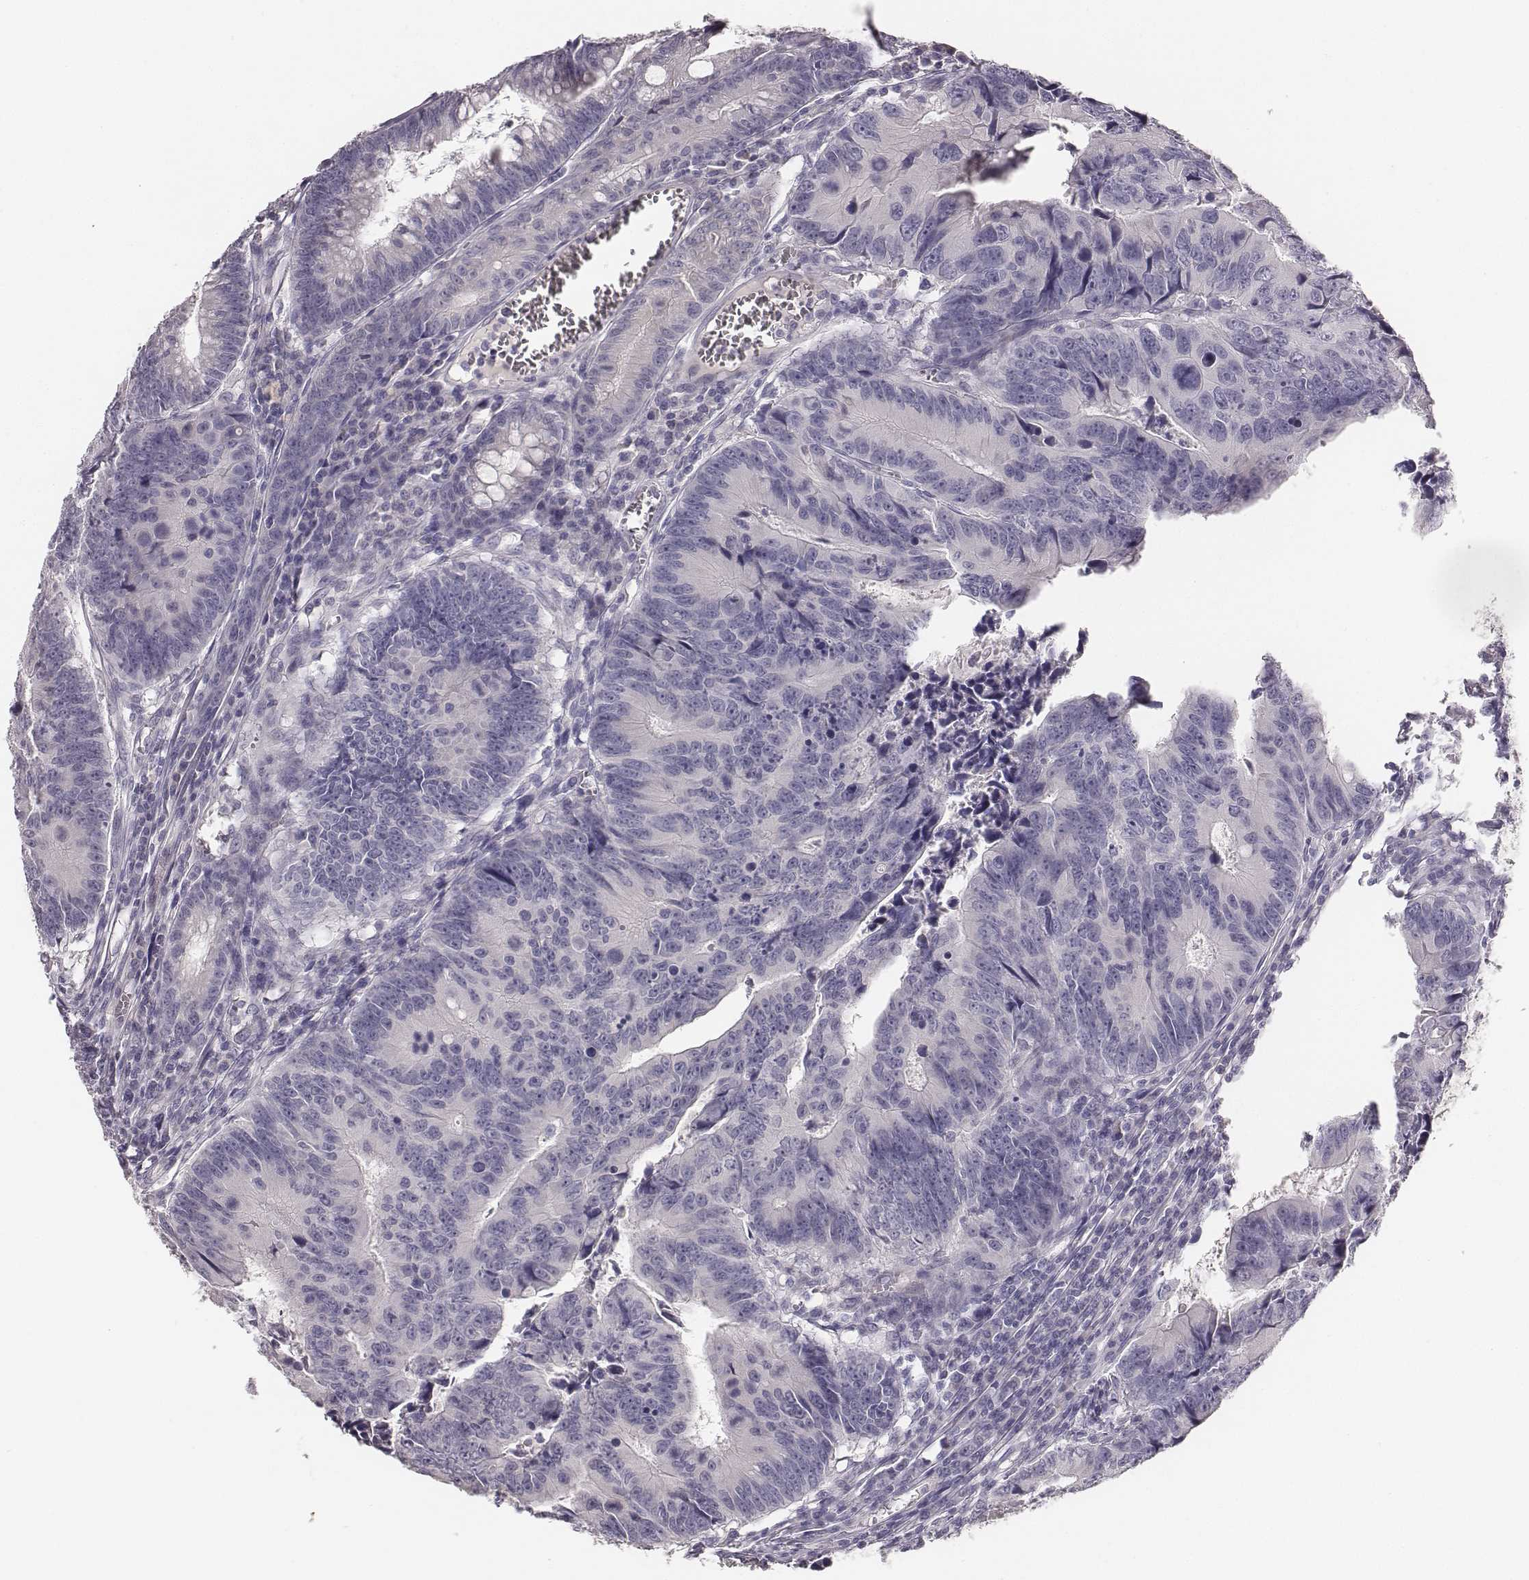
{"staining": {"intensity": "negative", "quantity": "none", "location": "none"}, "tissue": "colorectal cancer", "cell_type": "Tumor cells", "image_type": "cancer", "snomed": [{"axis": "morphology", "description": "Adenocarcinoma, NOS"}, {"axis": "topography", "description": "Colon"}], "caption": "IHC image of human colorectal cancer (adenocarcinoma) stained for a protein (brown), which demonstrates no positivity in tumor cells. (DAB (3,3'-diaminobenzidine) immunohistochemistry, high magnification).", "gene": "MYH6", "patient": {"sex": "female", "age": 87}}